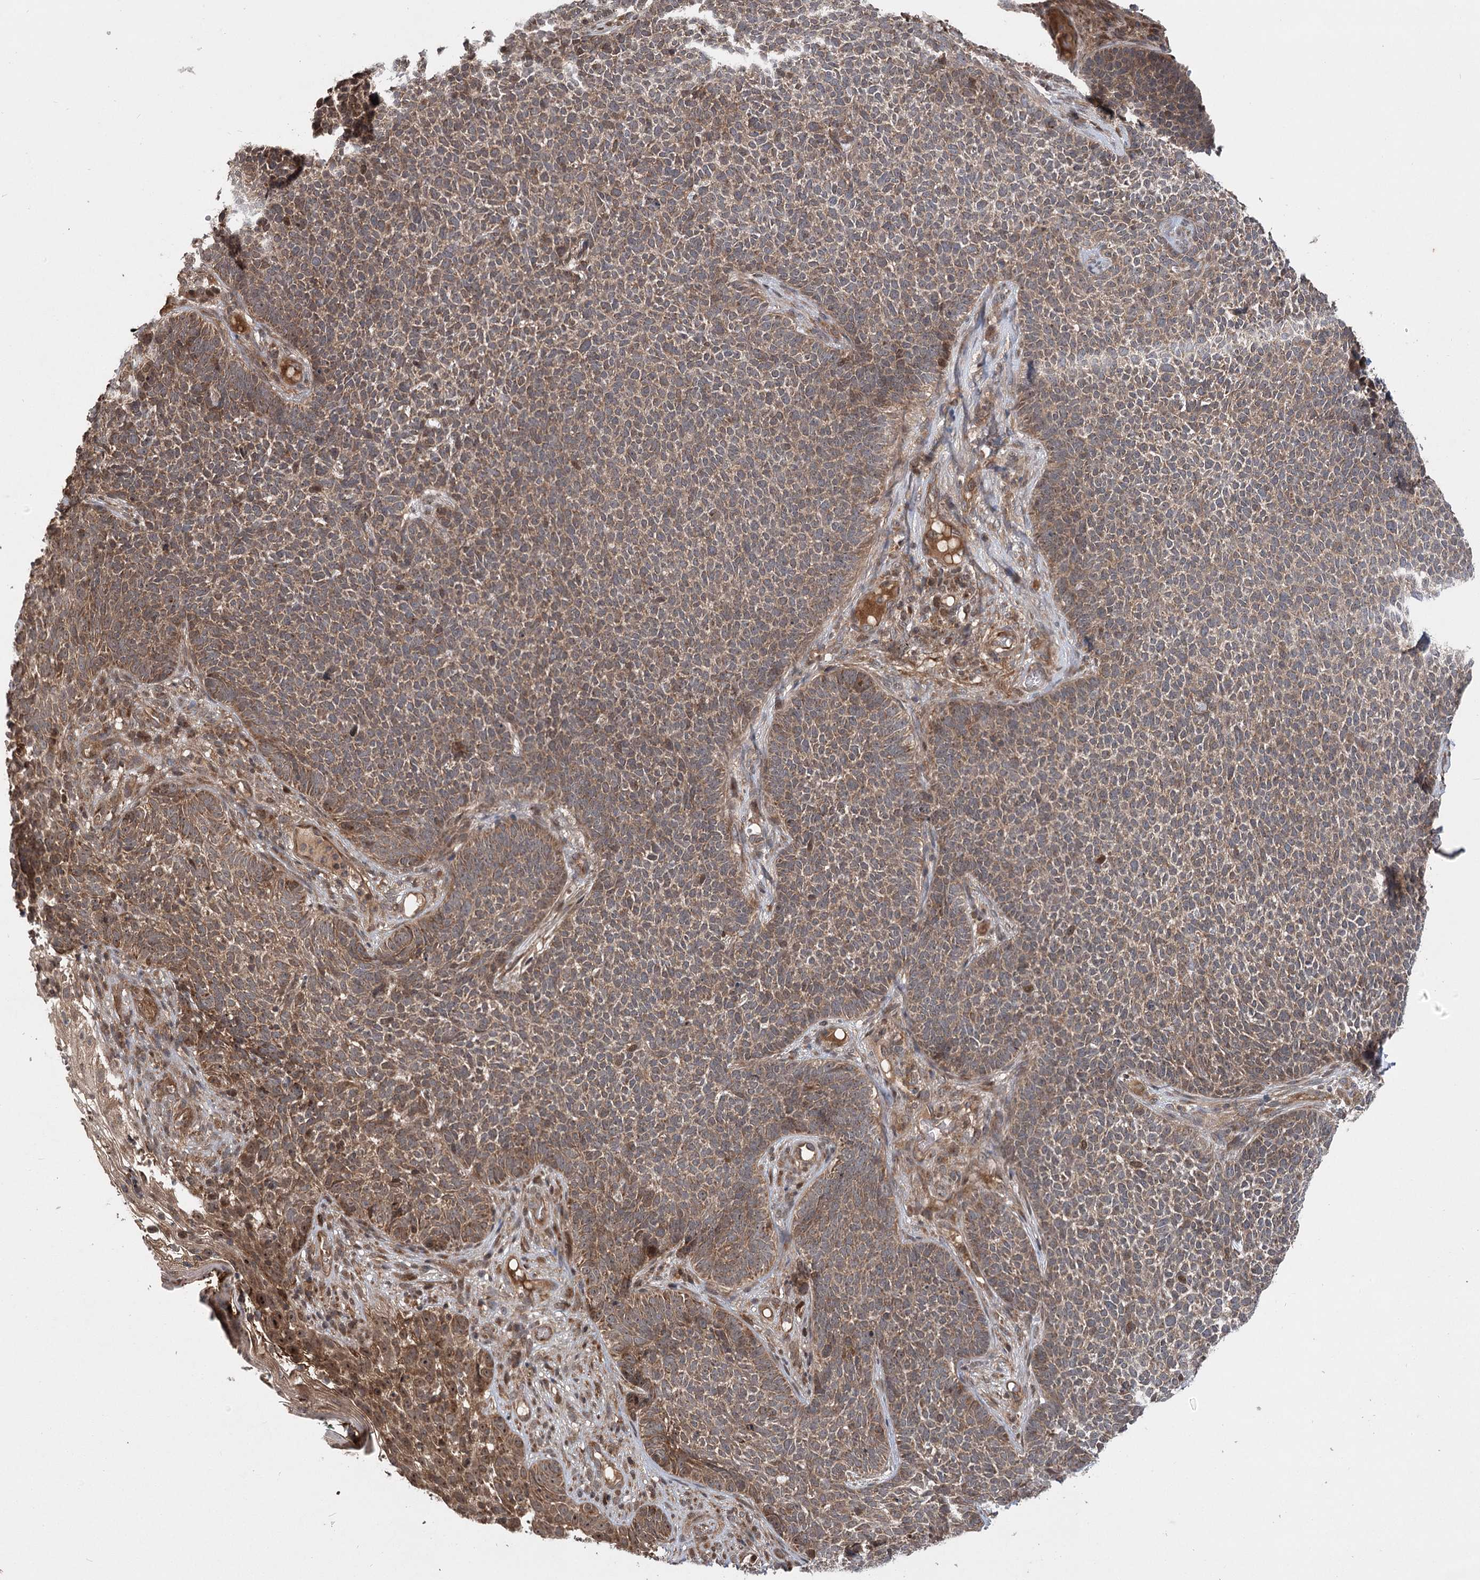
{"staining": {"intensity": "moderate", "quantity": ">75%", "location": "cytoplasmic/membranous"}, "tissue": "skin cancer", "cell_type": "Tumor cells", "image_type": "cancer", "snomed": [{"axis": "morphology", "description": "Basal cell carcinoma"}, {"axis": "topography", "description": "Skin"}], "caption": "This histopathology image exhibits immunohistochemistry staining of basal cell carcinoma (skin), with medium moderate cytoplasmic/membranous positivity in approximately >75% of tumor cells.", "gene": "INSIG2", "patient": {"sex": "female", "age": 84}}